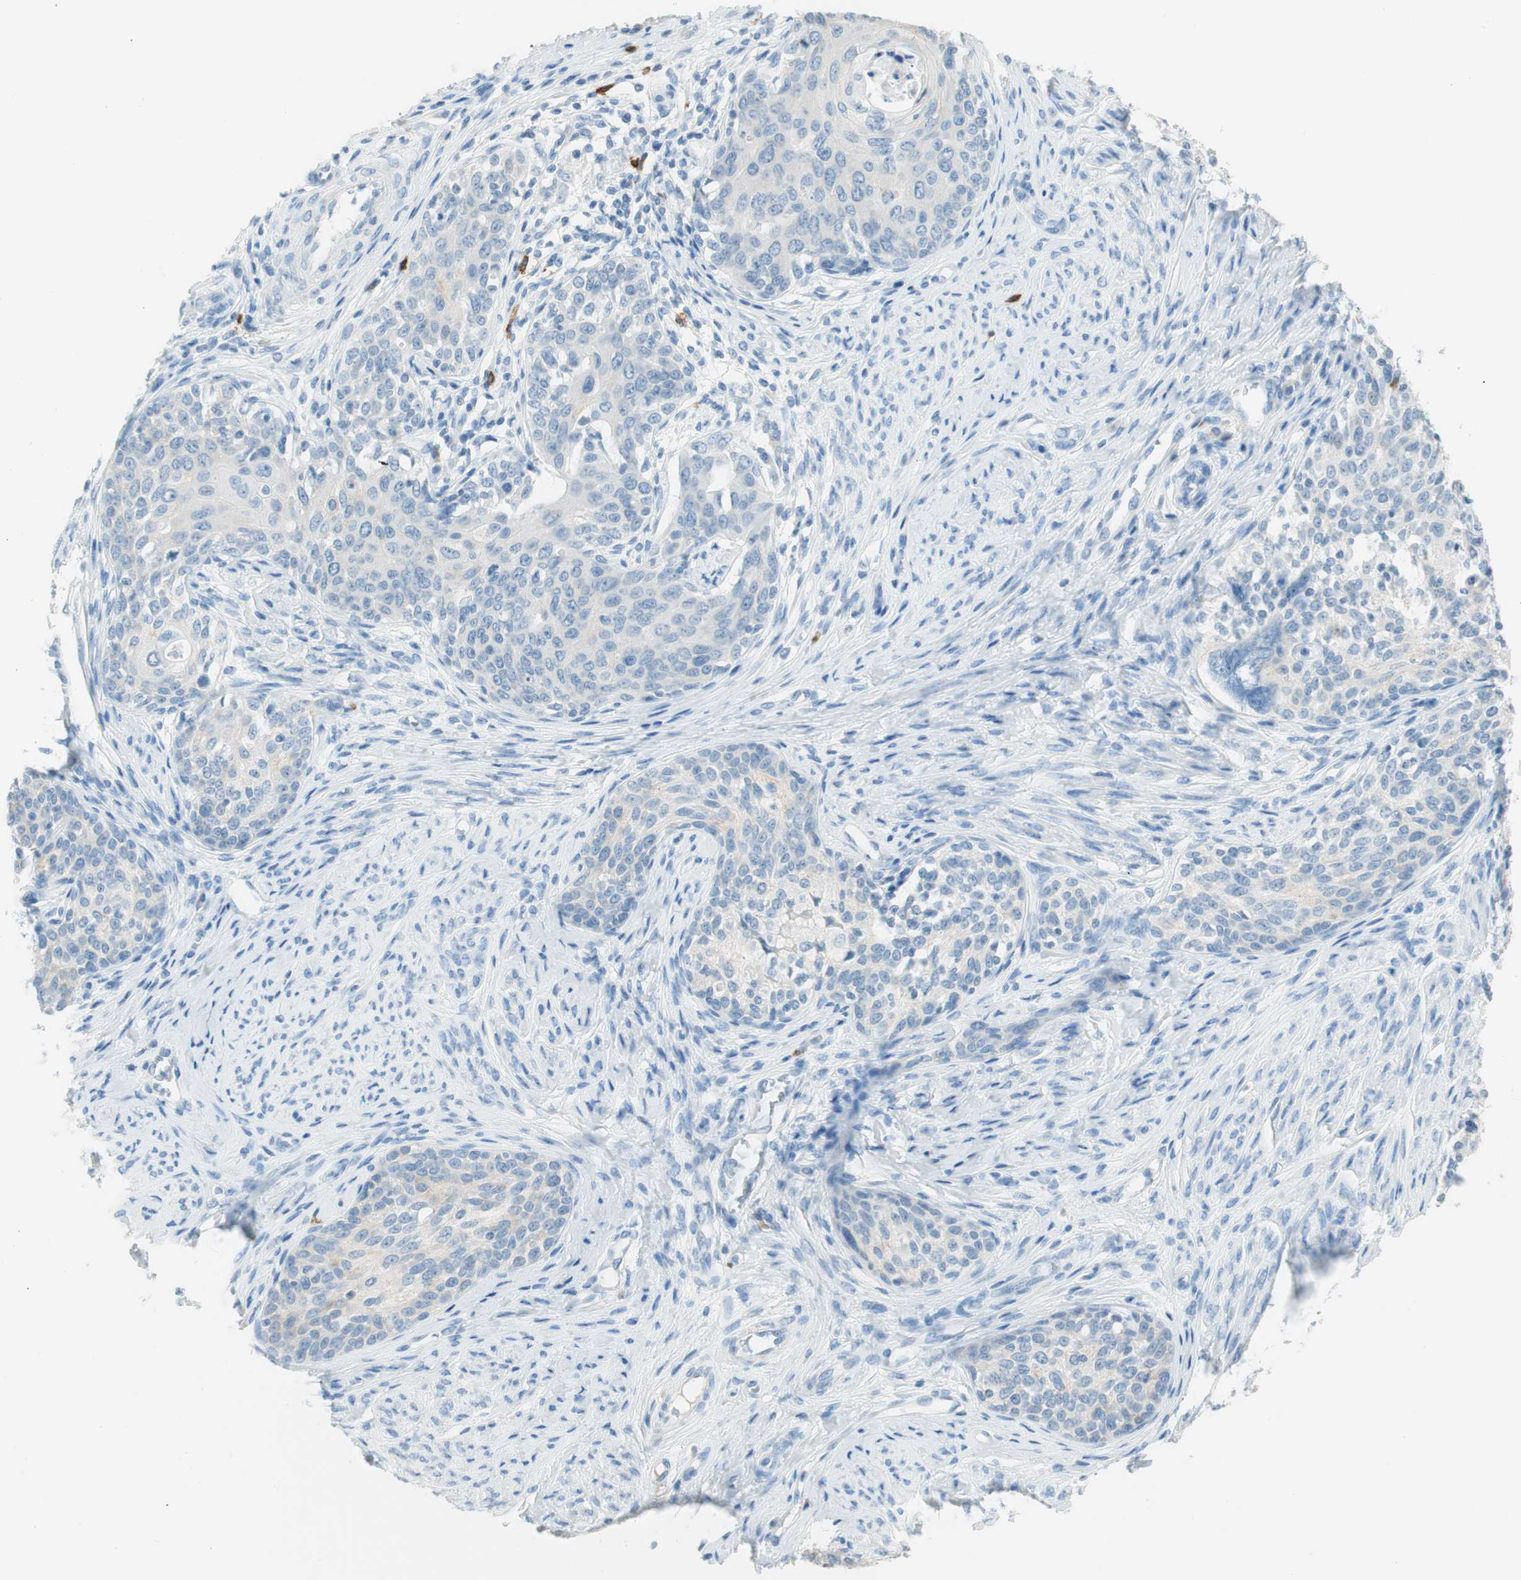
{"staining": {"intensity": "negative", "quantity": "none", "location": "none"}, "tissue": "cervical cancer", "cell_type": "Tumor cells", "image_type": "cancer", "snomed": [{"axis": "morphology", "description": "Squamous cell carcinoma, NOS"}, {"axis": "morphology", "description": "Adenocarcinoma, NOS"}, {"axis": "topography", "description": "Cervix"}], "caption": "An IHC image of cervical squamous cell carcinoma is shown. There is no staining in tumor cells of cervical squamous cell carcinoma. The staining is performed using DAB brown chromogen with nuclei counter-stained in using hematoxylin.", "gene": "TNFRSF13C", "patient": {"sex": "female", "age": 52}}